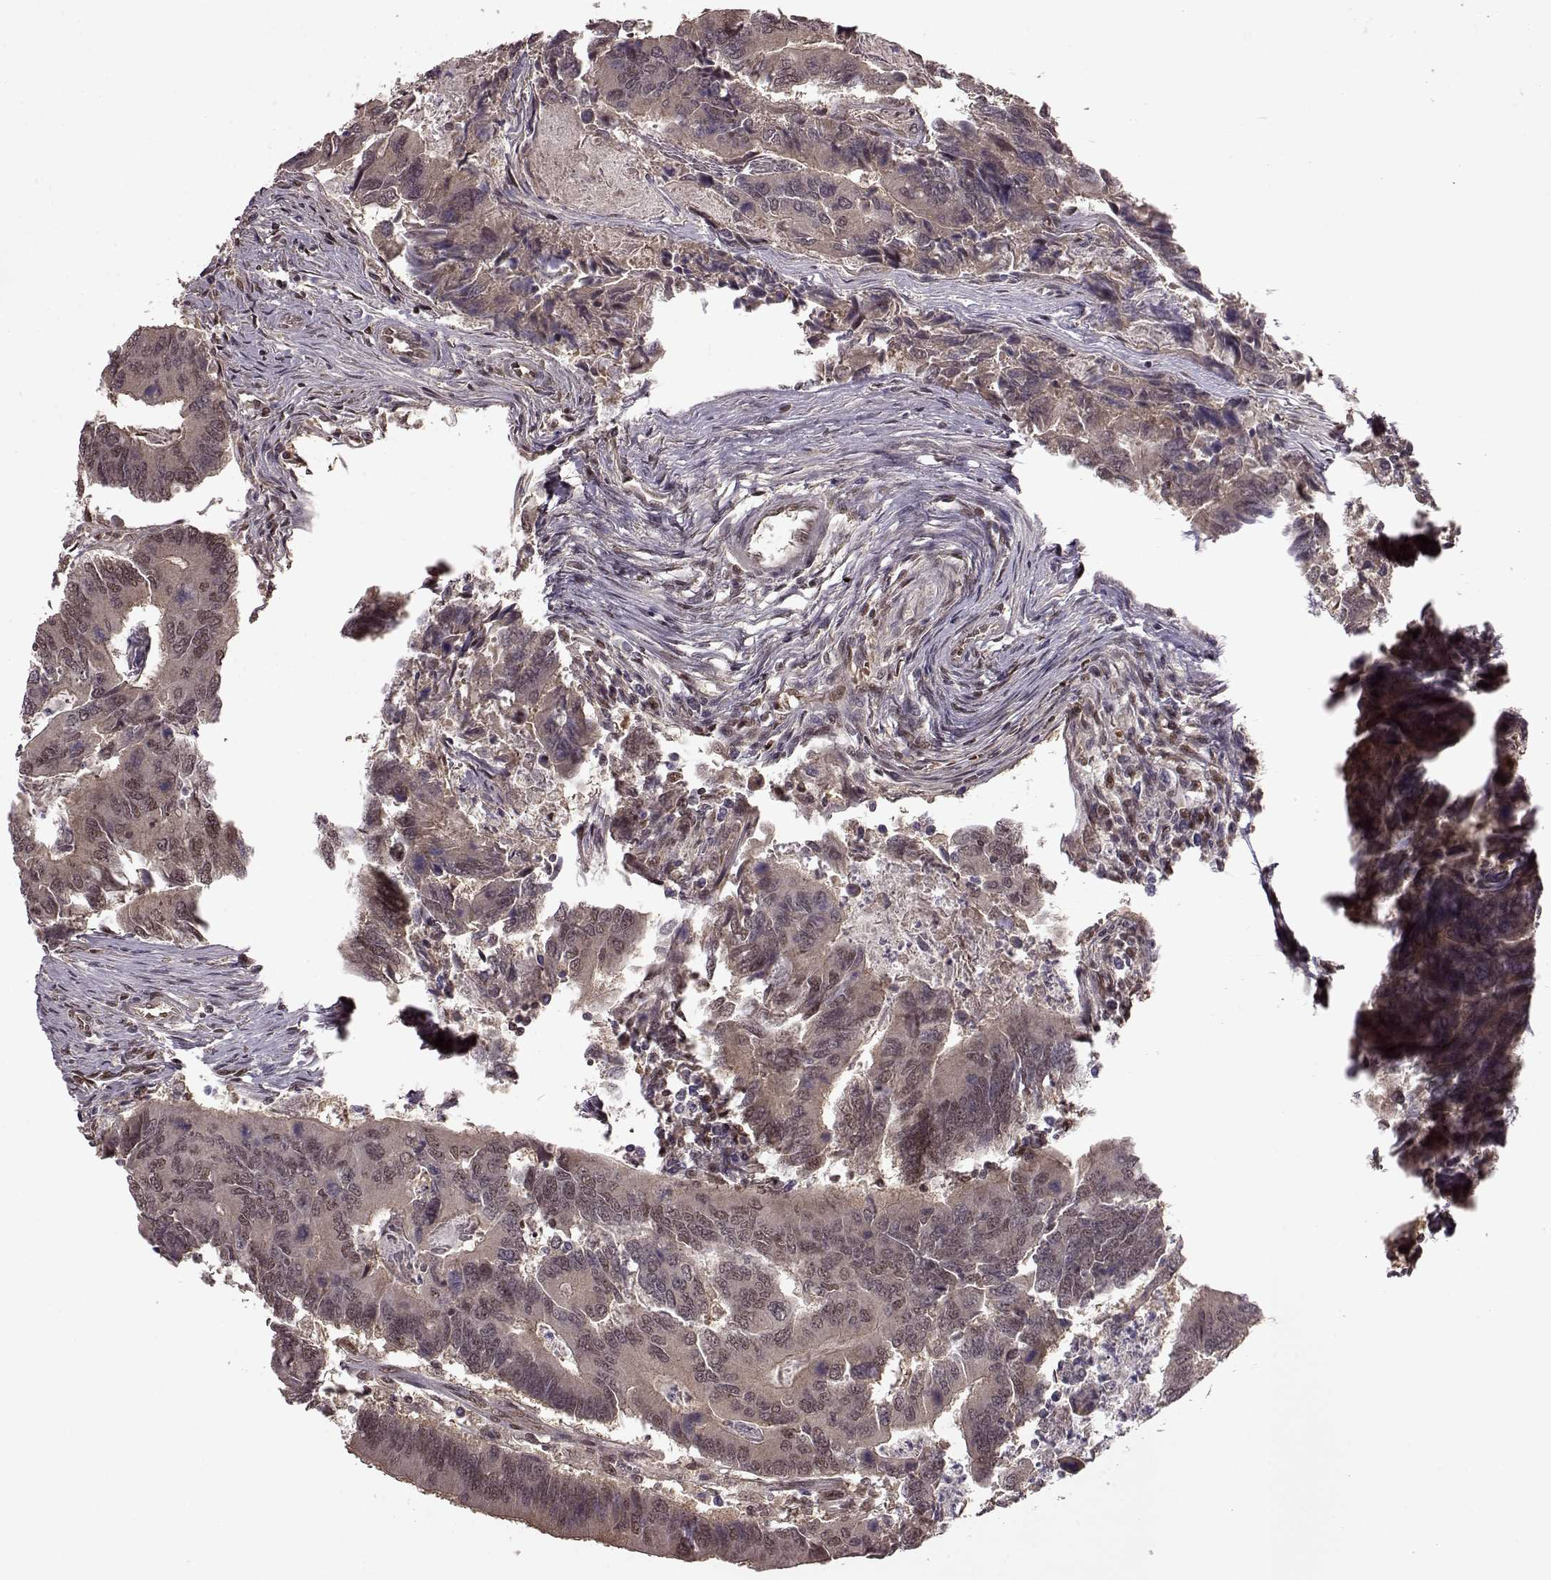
{"staining": {"intensity": "weak", "quantity": "25%-75%", "location": "cytoplasmic/membranous,nuclear"}, "tissue": "colorectal cancer", "cell_type": "Tumor cells", "image_type": "cancer", "snomed": [{"axis": "morphology", "description": "Adenocarcinoma, NOS"}, {"axis": "topography", "description": "Colon"}], "caption": "This photomicrograph shows immunohistochemistry (IHC) staining of colorectal cancer, with low weak cytoplasmic/membranous and nuclear expression in about 25%-75% of tumor cells.", "gene": "FTO", "patient": {"sex": "female", "age": 67}}